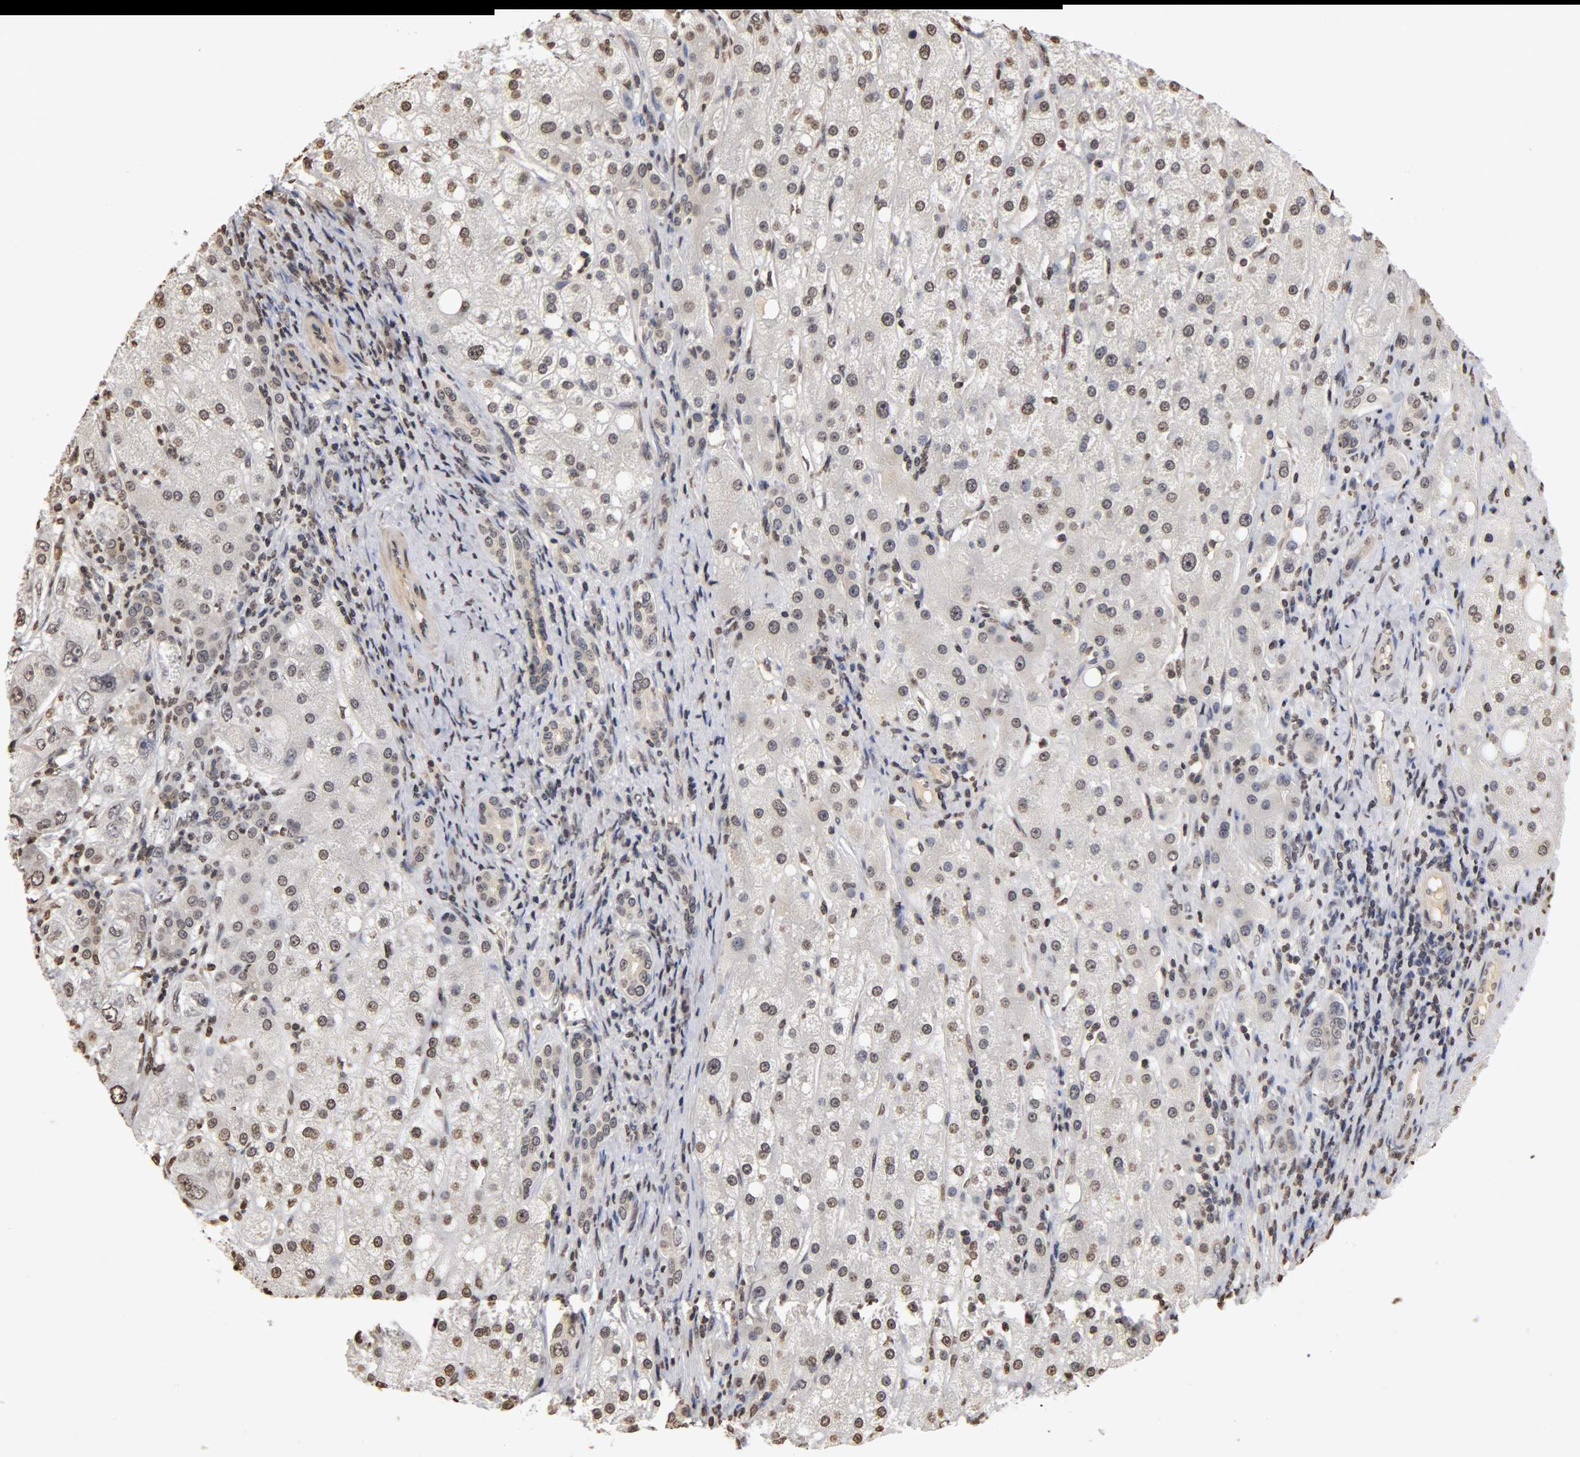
{"staining": {"intensity": "weak", "quantity": "25%-75%", "location": "cytoplasmic/membranous,nuclear"}, "tissue": "liver cancer", "cell_type": "Tumor cells", "image_type": "cancer", "snomed": [{"axis": "morphology", "description": "Carcinoma, Hepatocellular, NOS"}, {"axis": "topography", "description": "Liver"}], "caption": "High-magnification brightfield microscopy of liver hepatocellular carcinoma stained with DAB (brown) and counterstained with hematoxylin (blue). tumor cells exhibit weak cytoplasmic/membranous and nuclear expression is appreciated in about25%-75% of cells. (DAB (3,3'-diaminobenzidine) = brown stain, brightfield microscopy at high magnification).", "gene": "ERCC2", "patient": {"sex": "male", "age": 80}}